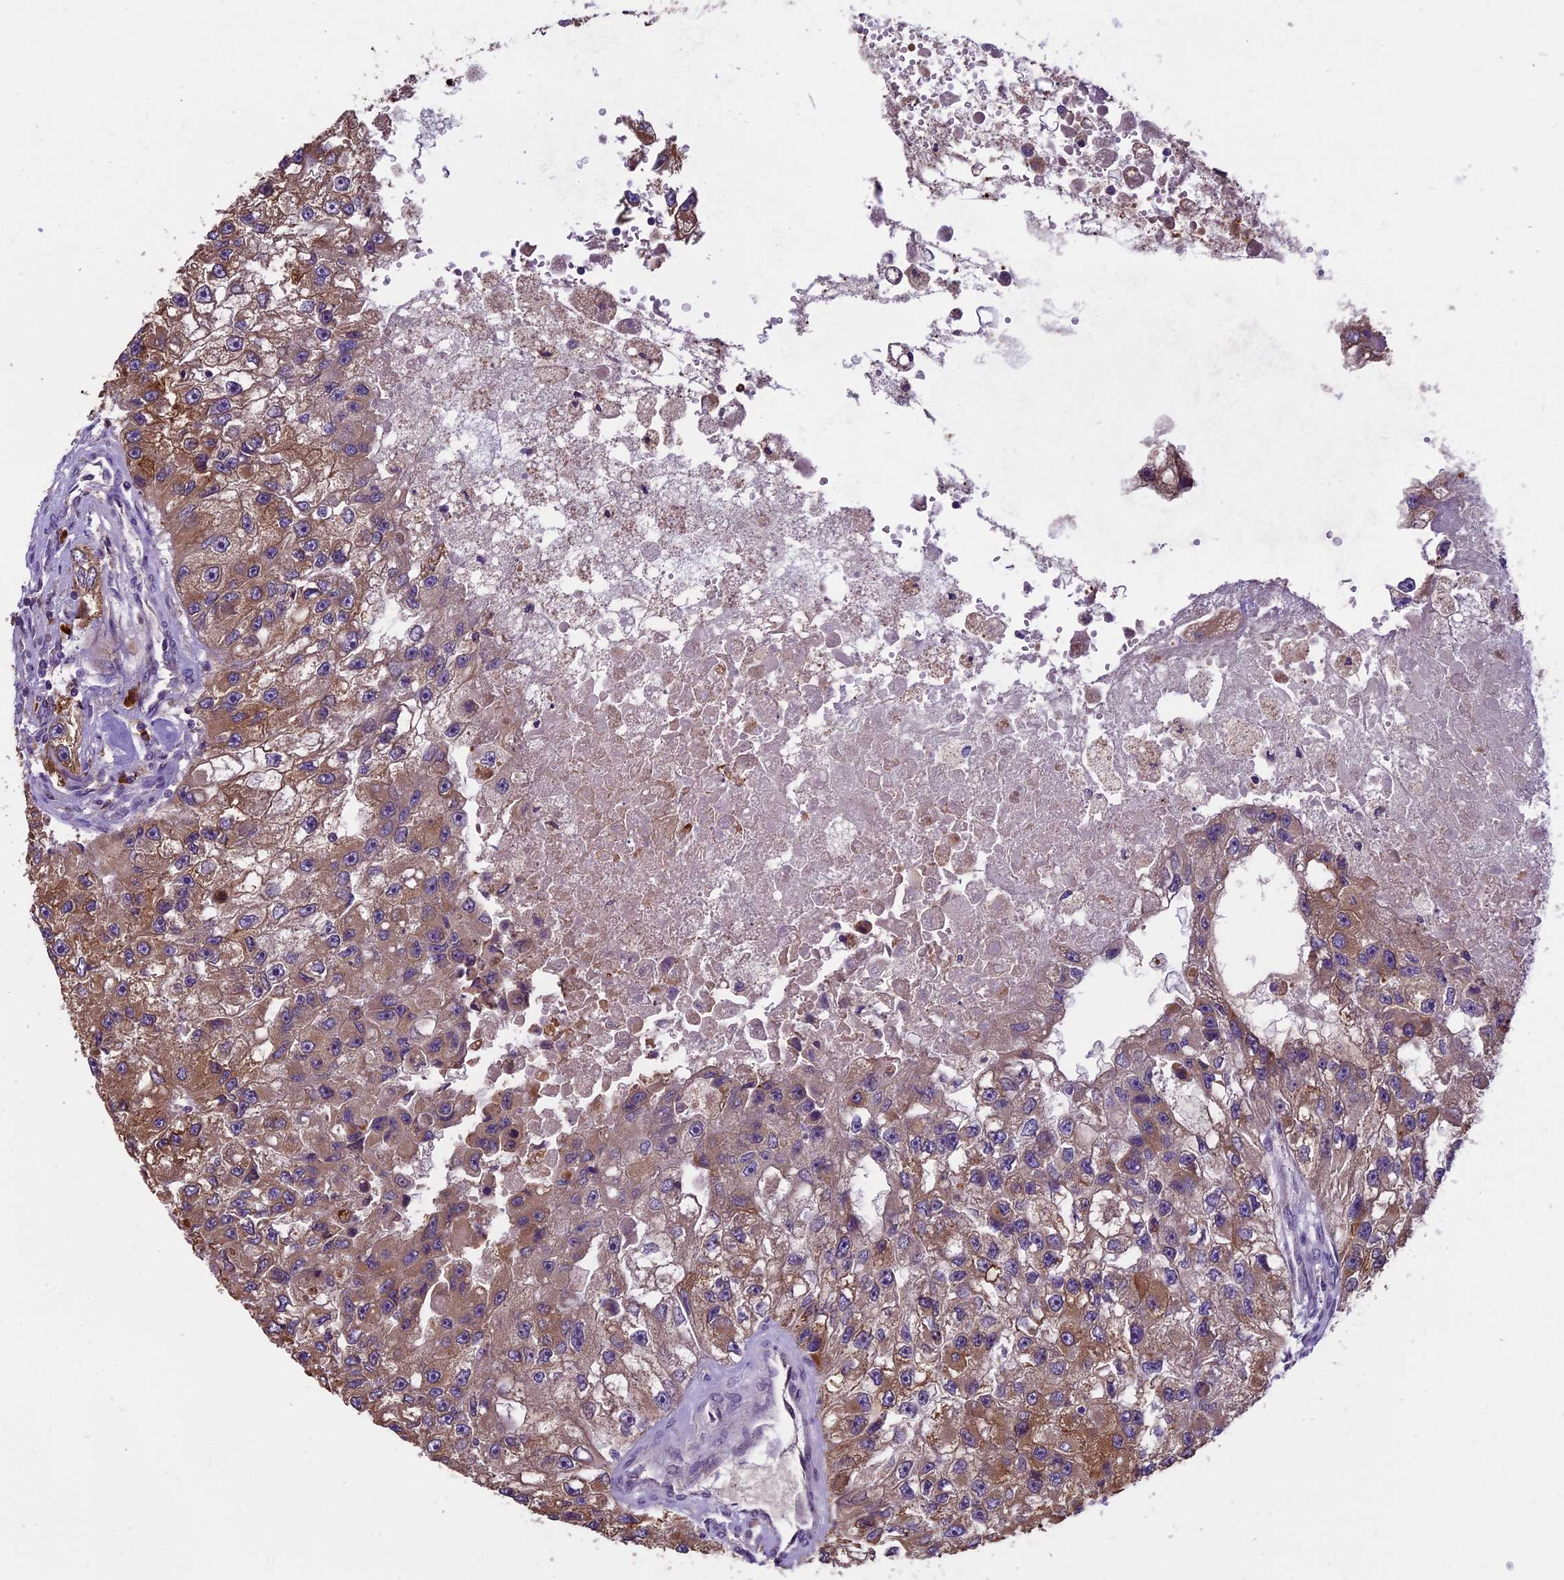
{"staining": {"intensity": "moderate", "quantity": ">75%", "location": "cytoplasmic/membranous"}, "tissue": "renal cancer", "cell_type": "Tumor cells", "image_type": "cancer", "snomed": [{"axis": "morphology", "description": "Adenocarcinoma, NOS"}, {"axis": "topography", "description": "Kidney"}], "caption": "Adenocarcinoma (renal) was stained to show a protein in brown. There is medium levels of moderate cytoplasmic/membranous expression in approximately >75% of tumor cells. (IHC, brightfield microscopy, high magnification).", "gene": "ABCC10", "patient": {"sex": "male", "age": 63}}